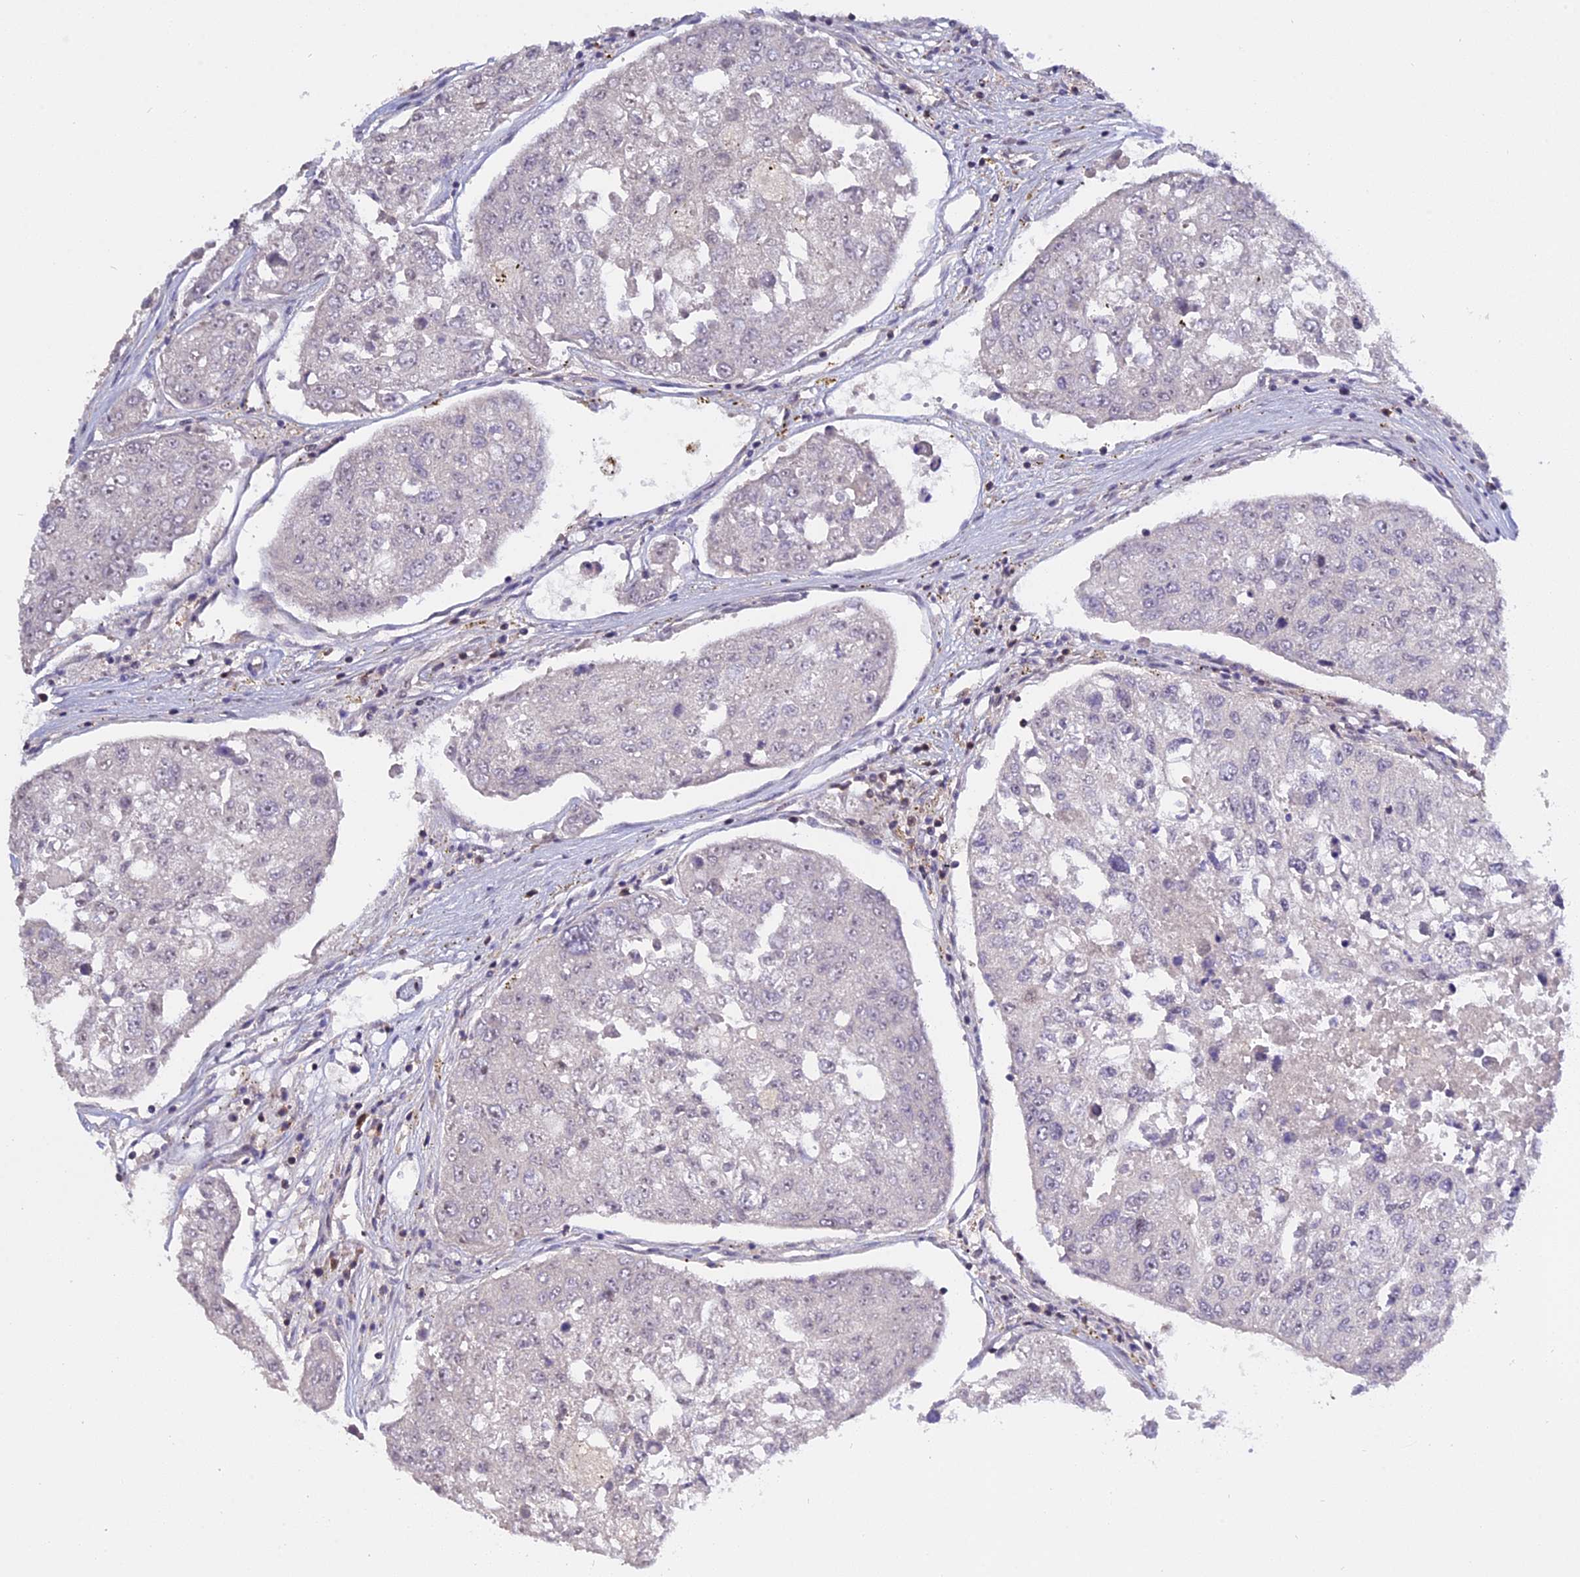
{"staining": {"intensity": "negative", "quantity": "none", "location": "none"}, "tissue": "urothelial cancer", "cell_type": "Tumor cells", "image_type": "cancer", "snomed": [{"axis": "morphology", "description": "Urothelial carcinoma, High grade"}, {"axis": "topography", "description": "Lymph node"}, {"axis": "topography", "description": "Urinary bladder"}], "caption": "Immunohistochemistry image of human urothelial carcinoma (high-grade) stained for a protein (brown), which displays no positivity in tumor cells. The staining was performed using DAB (3,3'-diaminobenzidine) to visualize the protein expression in brown, while the nuclei were stained in blue with hematoxylin (Magnification: 20x).", "gene": "ZNF428", "patient": {"sex": "male", "age": 51}}